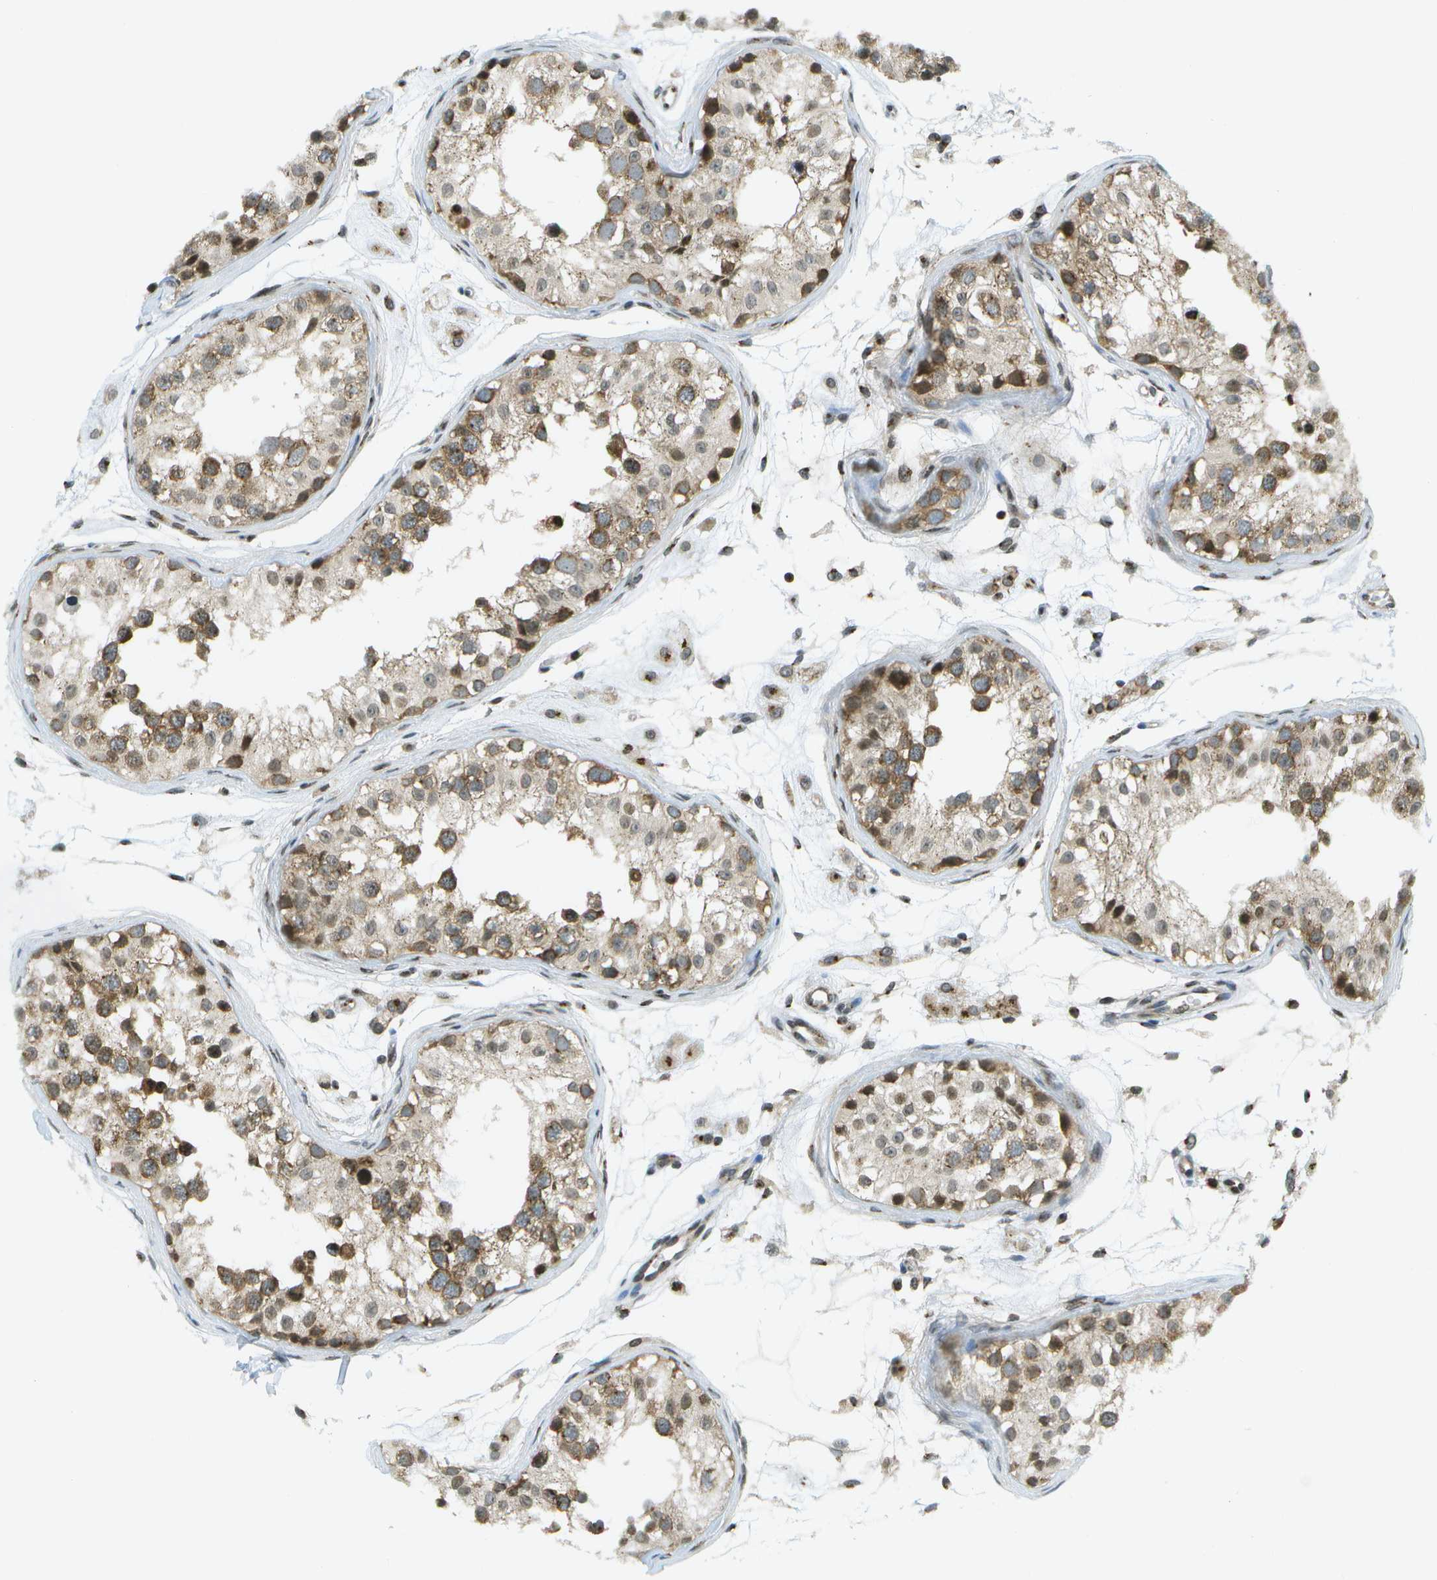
{"staining": {"intensity": "moderate", "quantity": ">75%", "location": "cytoplasmic/membranous"}, "tissue": "testis", "cell_type": "Cells in seminiferous ducts", "image_type": "normal", "snomed": [{"axis": "morphology", "description": "Normal tissue, NOS"}, {"axis": "morphology", "description": "Adenocarcinoma, metastatic, NOS"}, {"axis": "topography", "description": "Testis"}], "caption": "A medium amount of moderate cytoplasmic/membranous staining is appreciated in approximately >75% of cells in seminiferous ducts in unremarkable testis.", "gene": "EVC", "patient": {"sex": "male", "age": 26}}